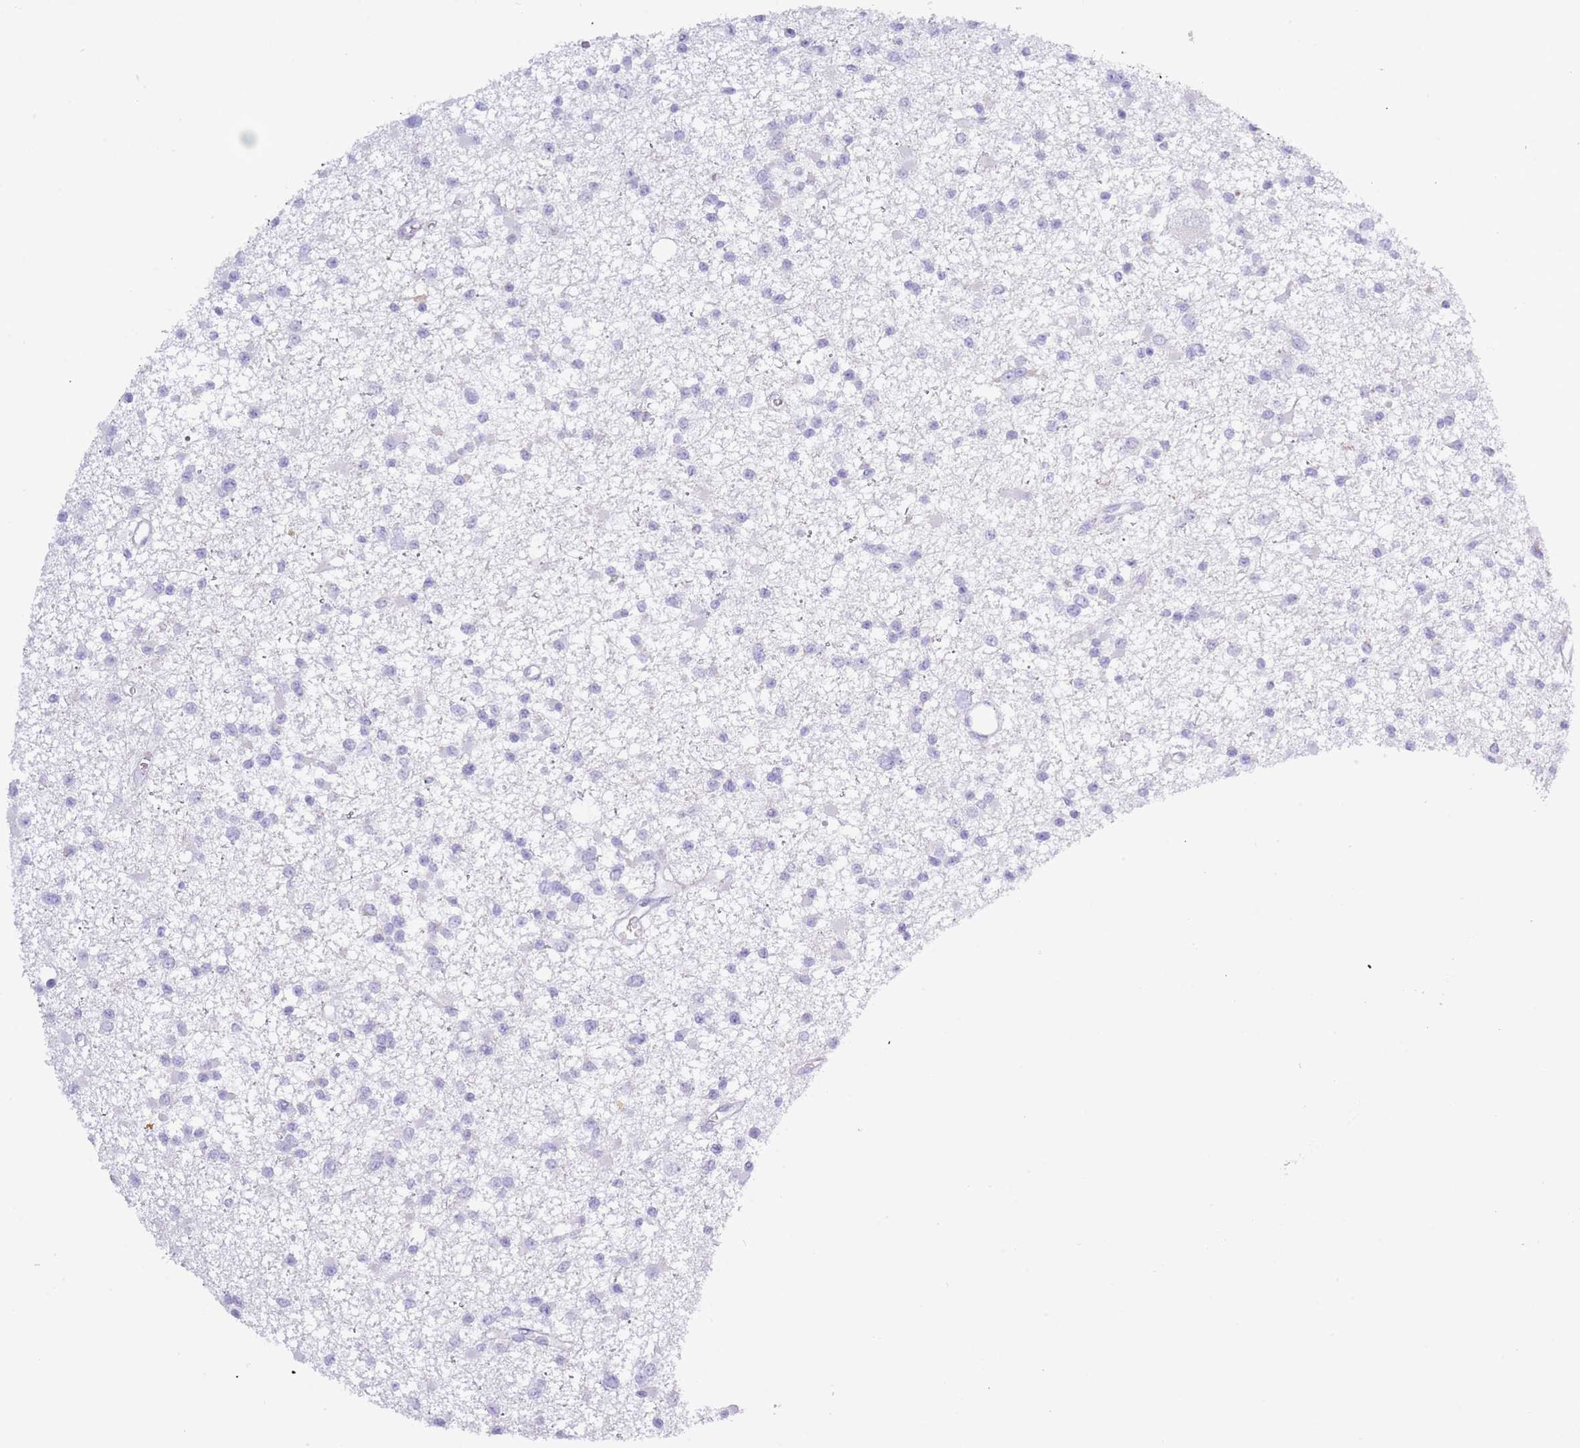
{"staining": {"intensity": "negative", "quantity": "none", "location": "none"}, "tissue": "glioma", "cell_type": "Tumor cells", "image_type": "cancer", "snomed": [{"axis": "morphology", "description": "Glioma, malignant, Low grade"}, {"axis": "topography", "description": "Brain"}], "caption": "Immunohistochemistry of human malignant low-grade glioma demonstrates no staining in tumor cells.", "gene": "ACR", "patient": {"sex": "female", "age": 22}}